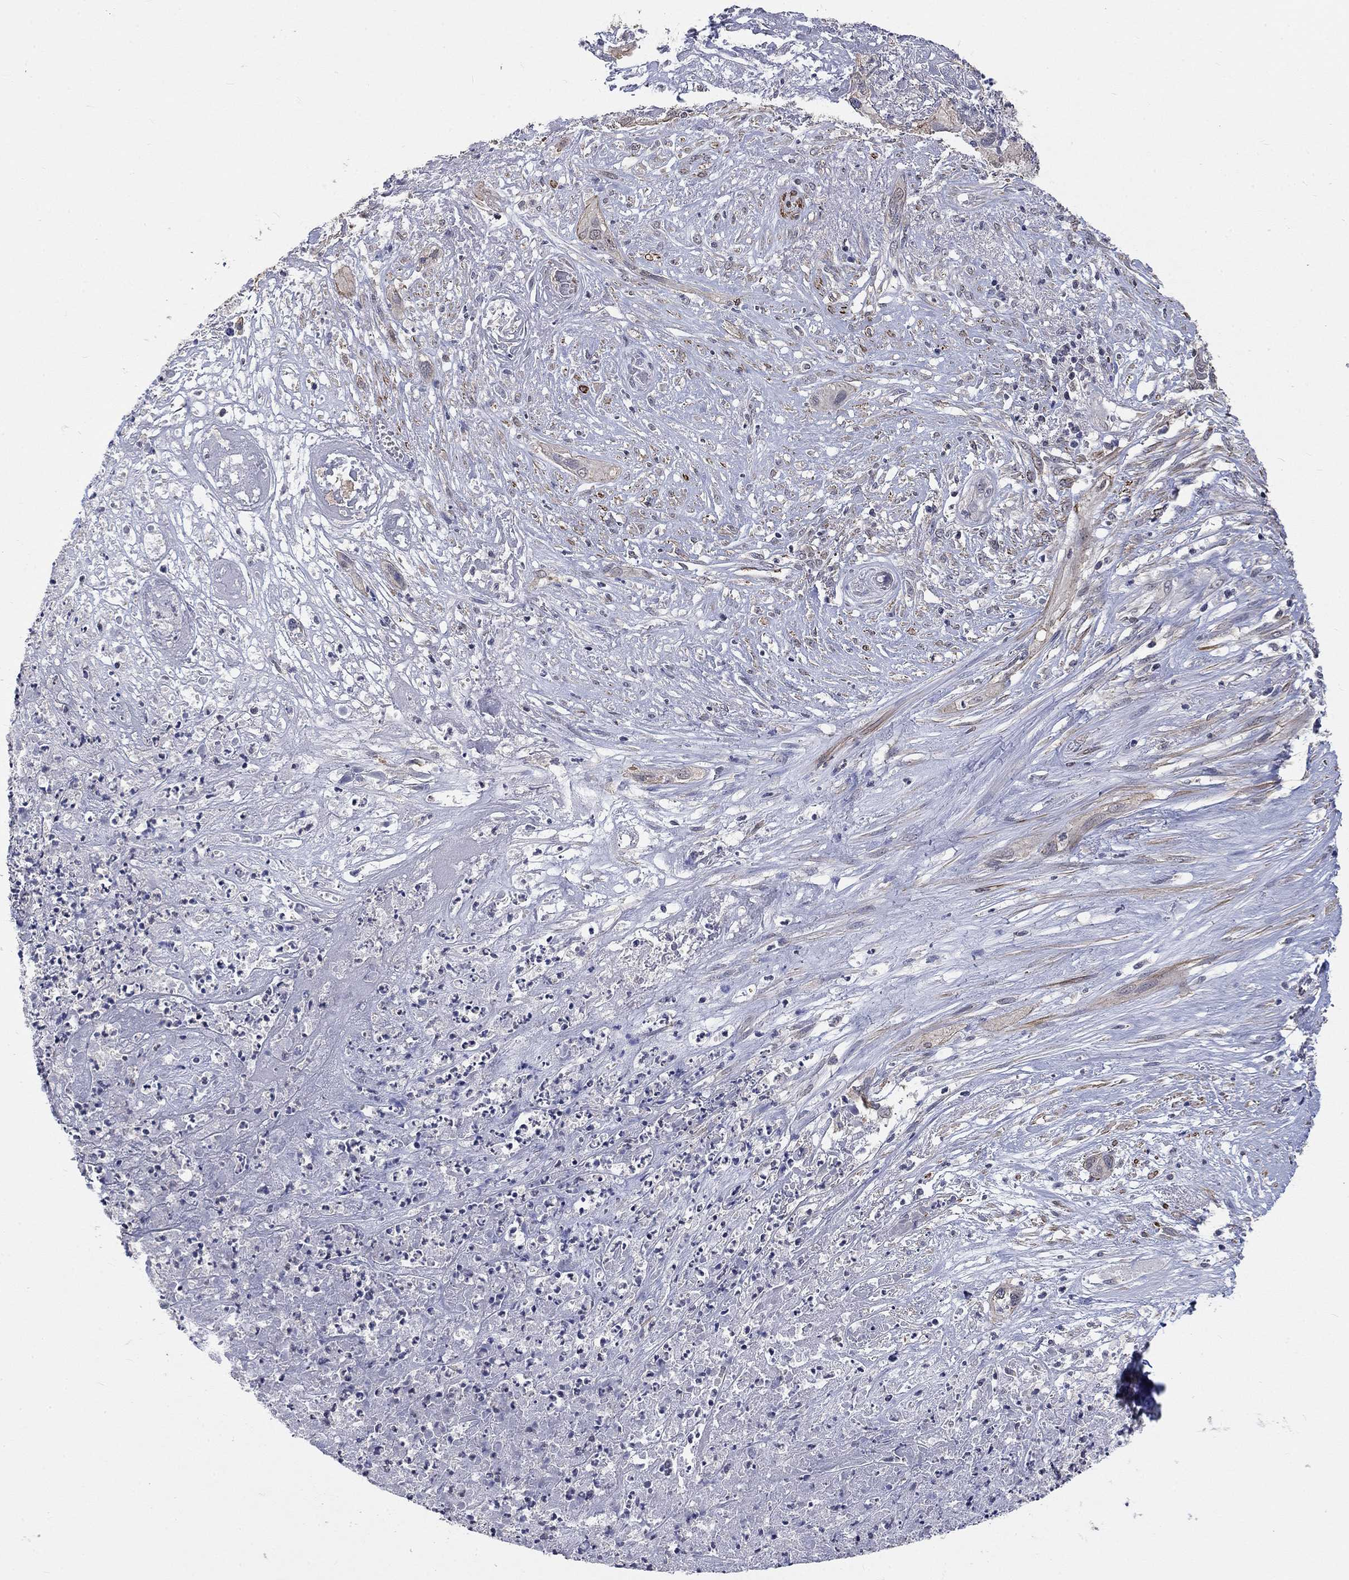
{"staining": {"intensity": "negative", "quantity": "none", "location": "none"}, "tissue": "cervical cancer", "cell_type": "Tumor cells", "image_type": "cancer", "snomed": [{"axis": "morphology", "description": "Squamous cell carcinoma, NOS"}, {"axis": "topography", "description": "Cervix"}], "caption": "The immunohistochemistry histopathology image has no significant expression in tumor cells of cervical cancer (squamous cell carcinoma) tissue.", "gene": "ZBTB18", "patient": {"sex": "female", "age": 57}}